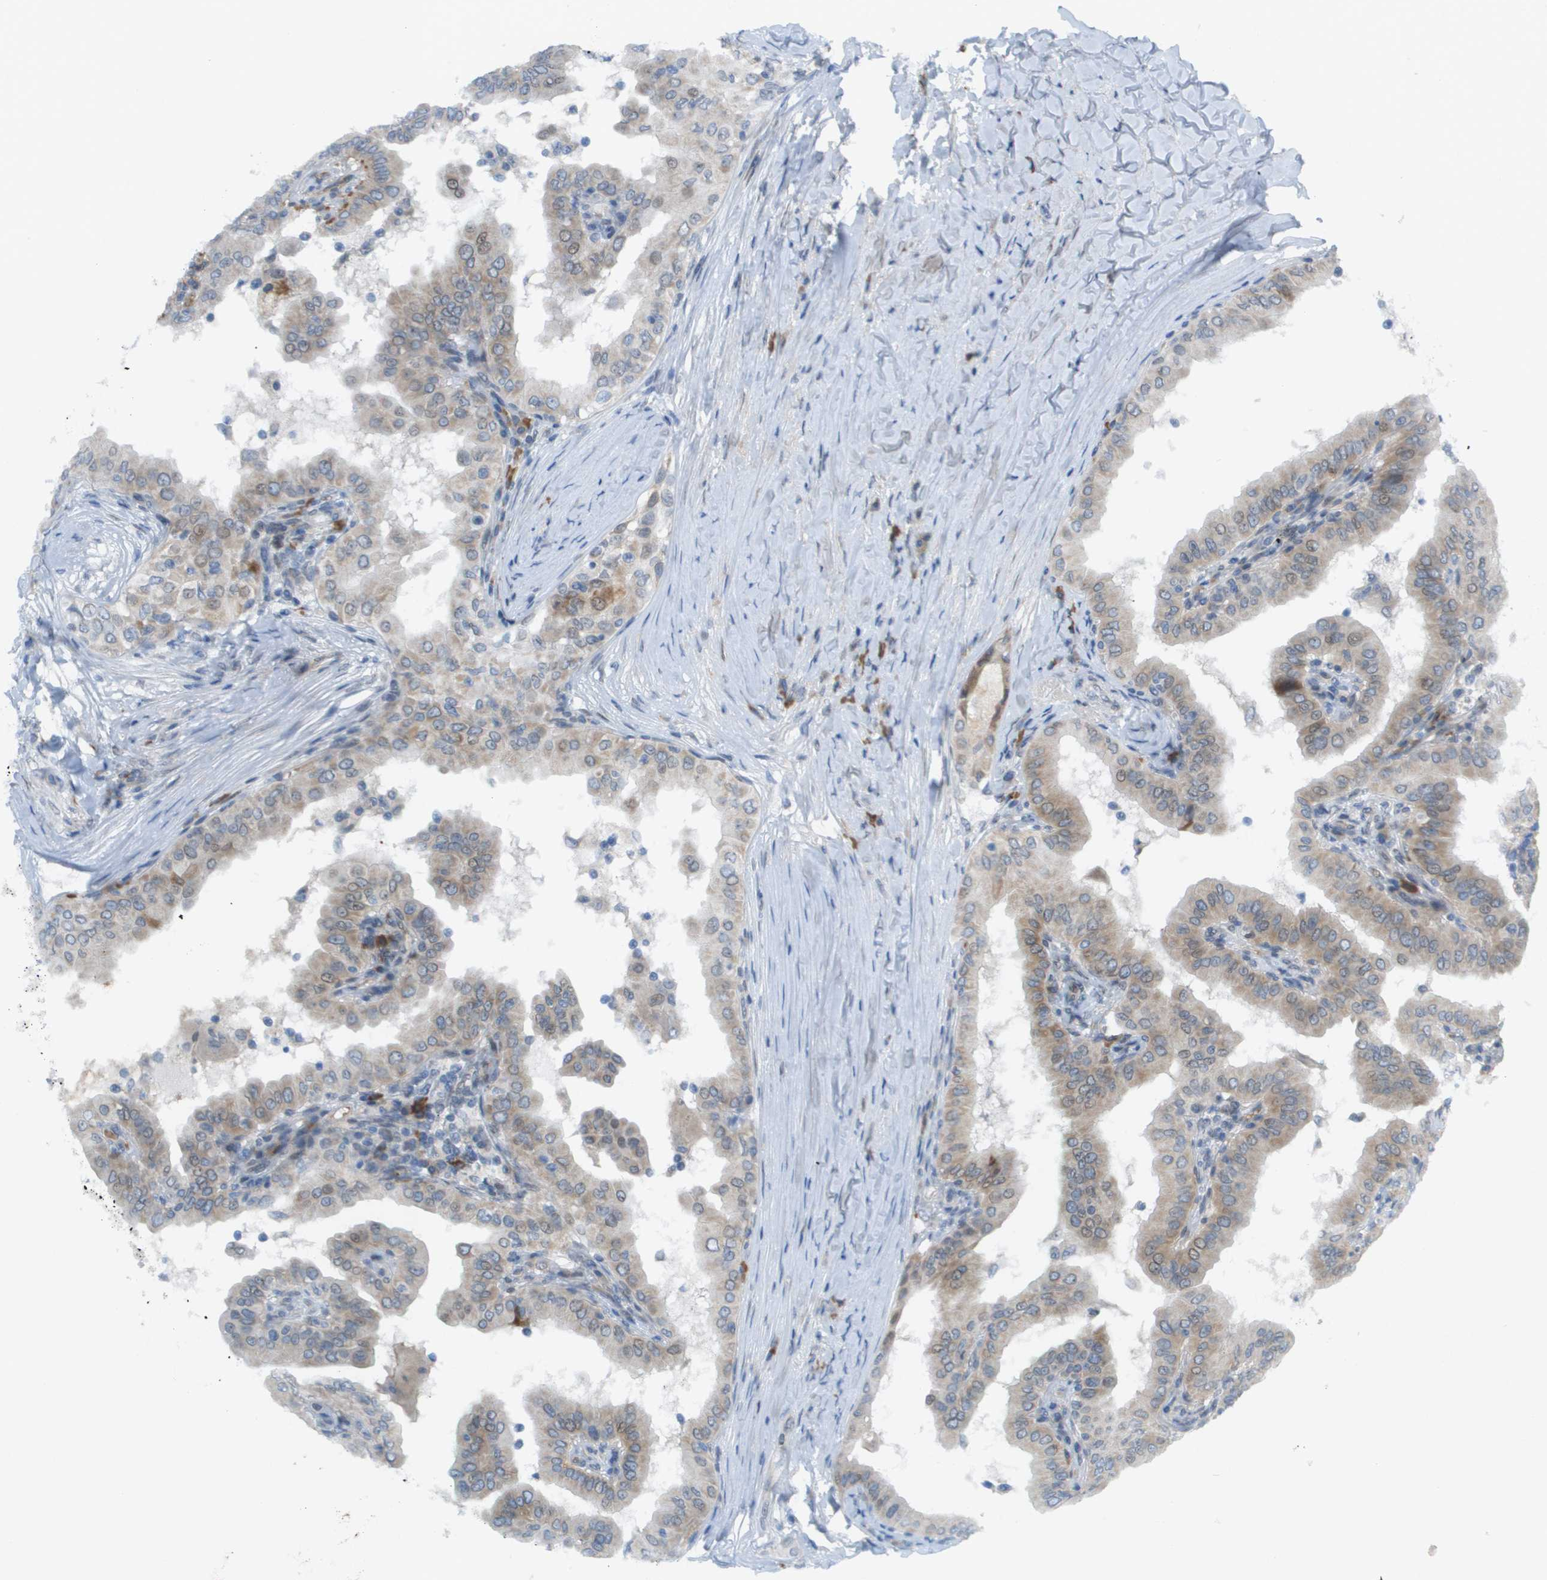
{"staining": {"intensity": "weak", "quantity": ">75%", "location": "cytoplasmic/membranous,nuclear"}, "tissue": "thyroid cancer", "cell_type": "Tumor cells", "image_type": "cancer", "snomed": [{"axis": "morphology", "description": "Papillary adenocarcinoma, NOS"}, {"axis": "topography", "description": "Thyroid gland"}], "caption": "Protein positivity by IHC demonstrates weak cytoplasmic/membranous and nuclear staining in approximately >75% of tumor cells in thyroid papillary adenocarcinoma. (brown staining indicates protein expression, while blue staining denotes nuclei).", "gene": "CACNB4", "patient": {"sex": "male", "age": 33}}